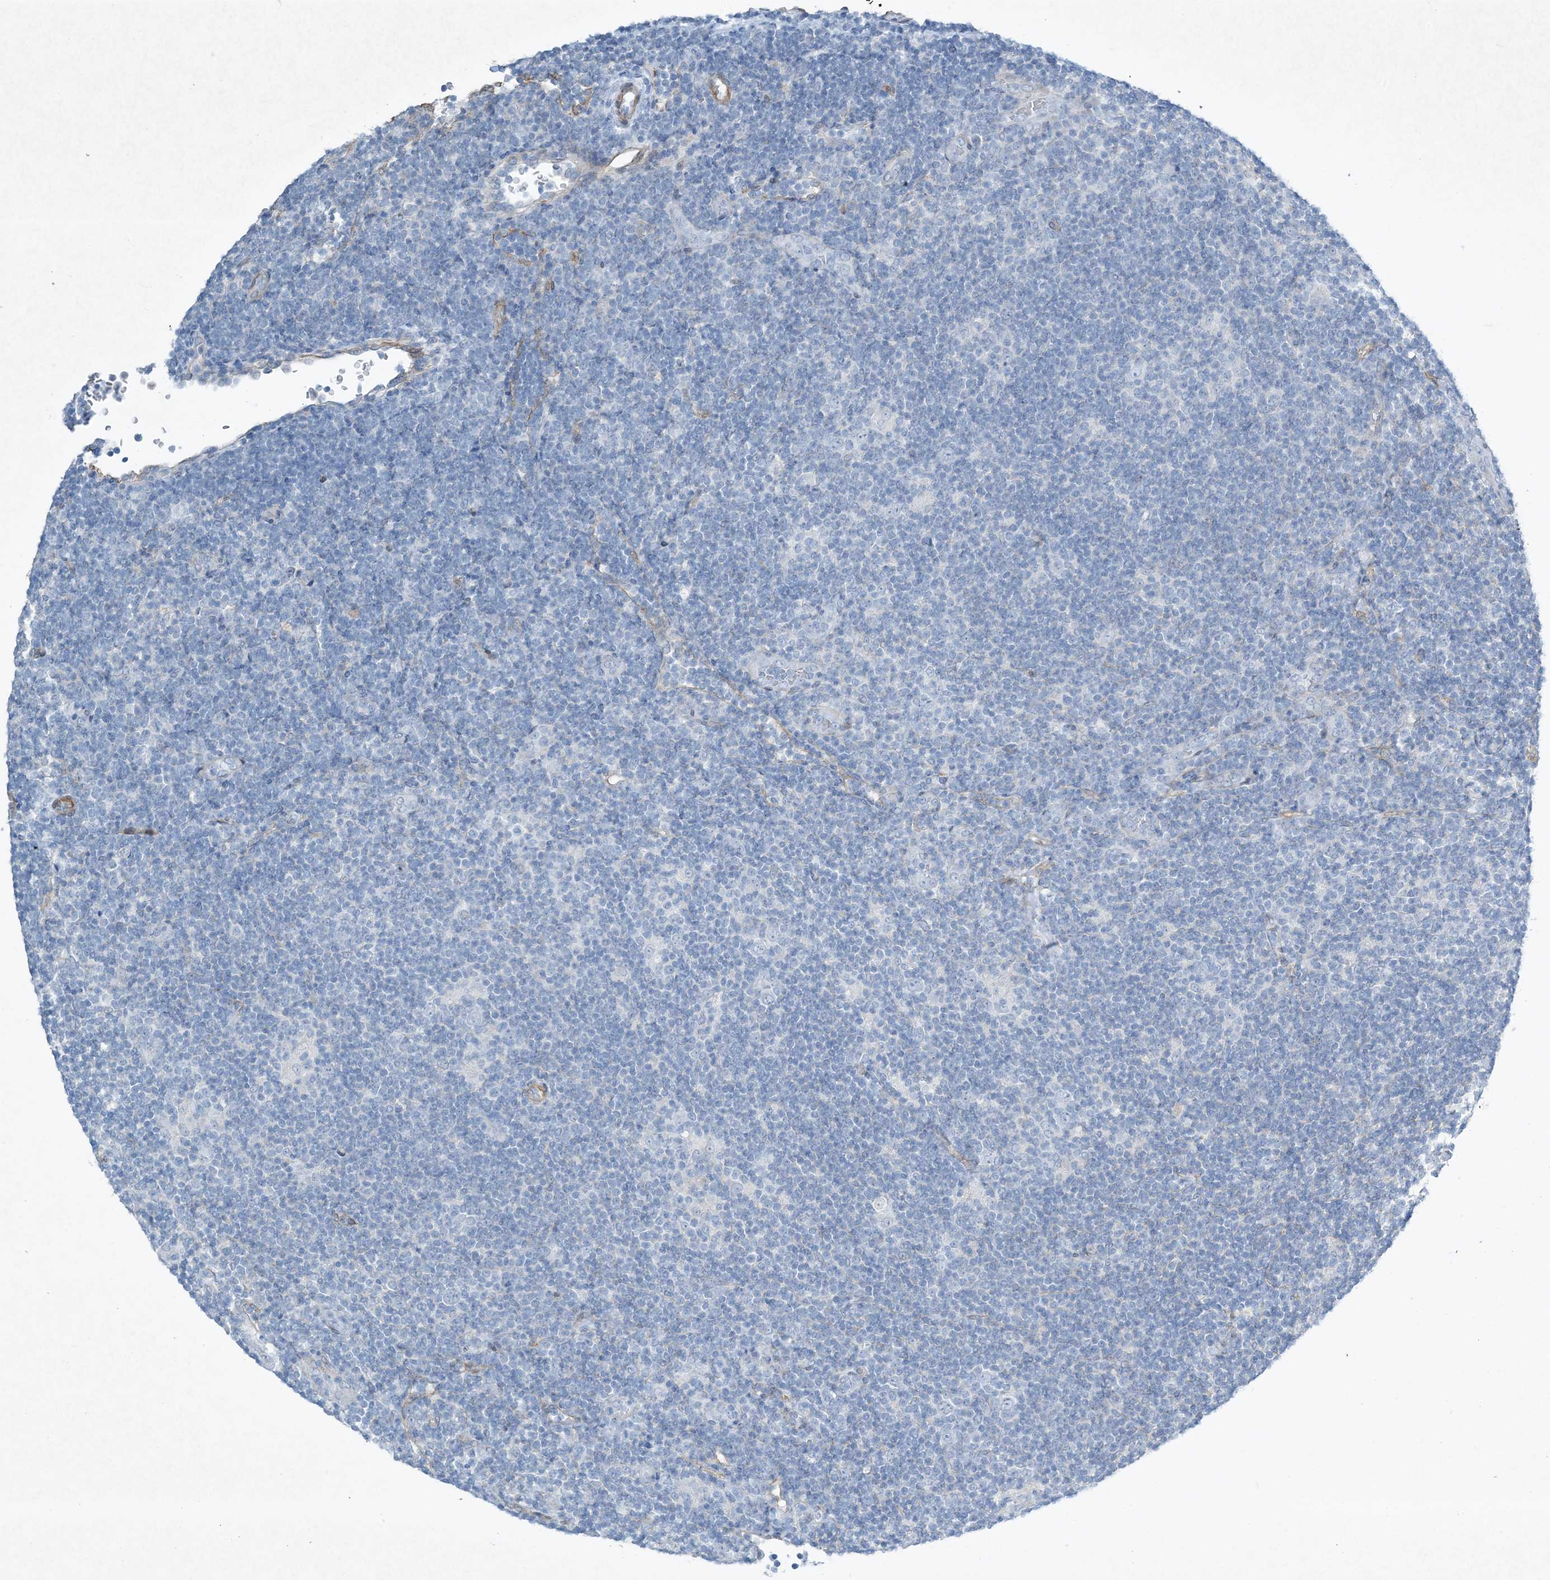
{"staining": {"intensity": "negative", "quantity": "none", "location": "none"}, "tissue": "lymphoma", "cell_type": "Tumor cells", "image_type": "cancer", "snomed": [{"axis": "morphology", "description": "Hodgkin's disease, NOS"}, {"axis": "topography", "description": "Lymph node"}], "caption": "Photomicrograph shows no significant protein positivity in tumor cells of Hodgkin's disease.", "gene": "PGM5", "patient": {"sex": "female", "age": 57}}